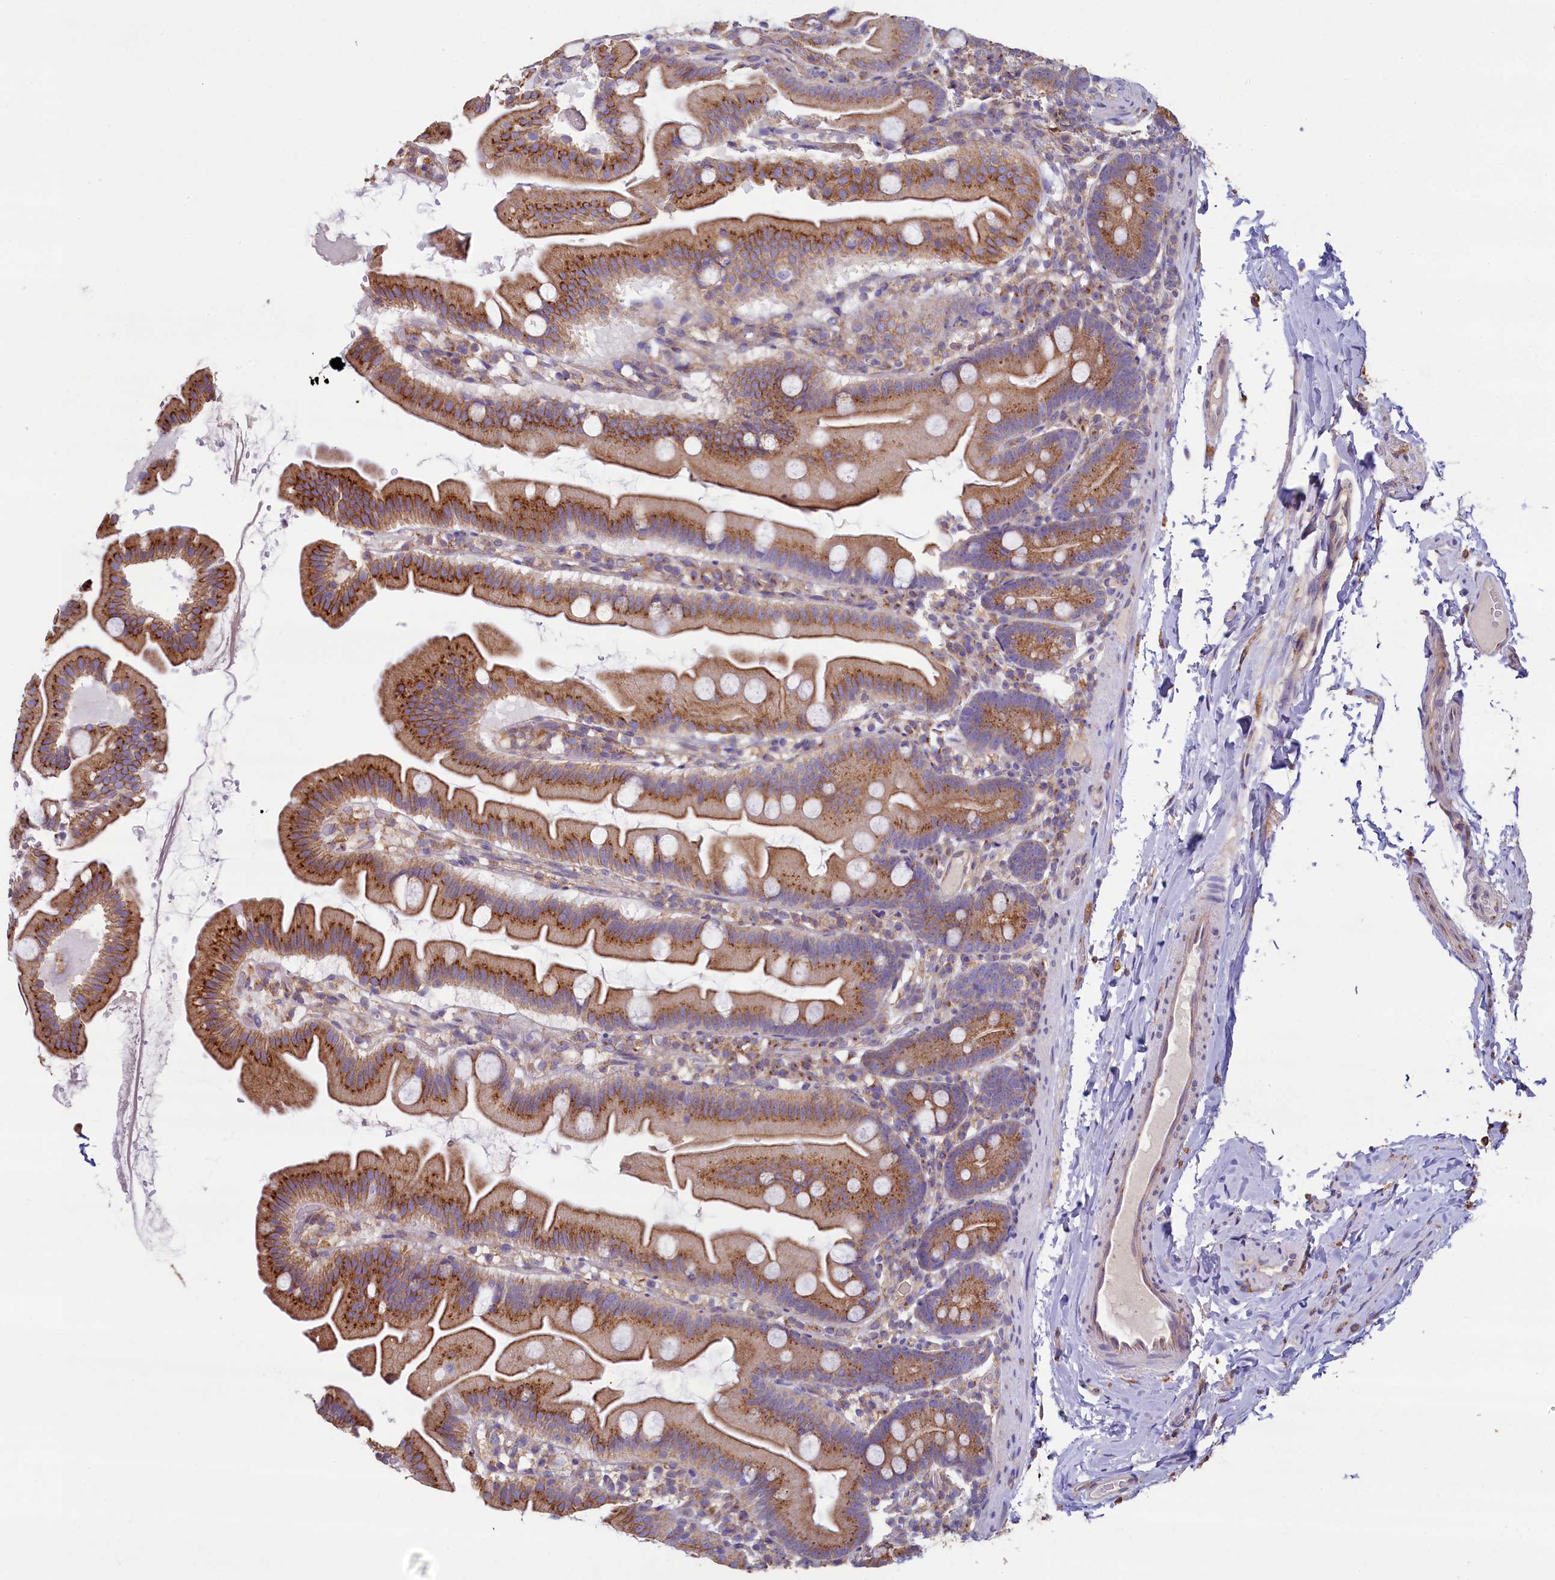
{"staining": {"intensity": "strong", "quantity": "25%-75%", "location": "cytoplasmic/membranous"}, "tissue": "small intestine", "cell_type": "Glandular cells", "image_type": "normal", "snomed": [{"axis": "morphology", "description": "Normal tissue, NOS"}, {"axis": "topography", "description": "Small intestine"}], "caption": "Immunohistochemical staining of normal small intestine shows 25%-75% levels of strong cytoplasmic/membranous protein staining in about 25%-75% of glandular cells. The staining was performed using DAB to visualize the protein expression in brown, while the nuclei were stained in blue with hematoxylin (Magnification: 20x).", "gene": "GPR21", "patient": {"sex": "female", "age": 68}}